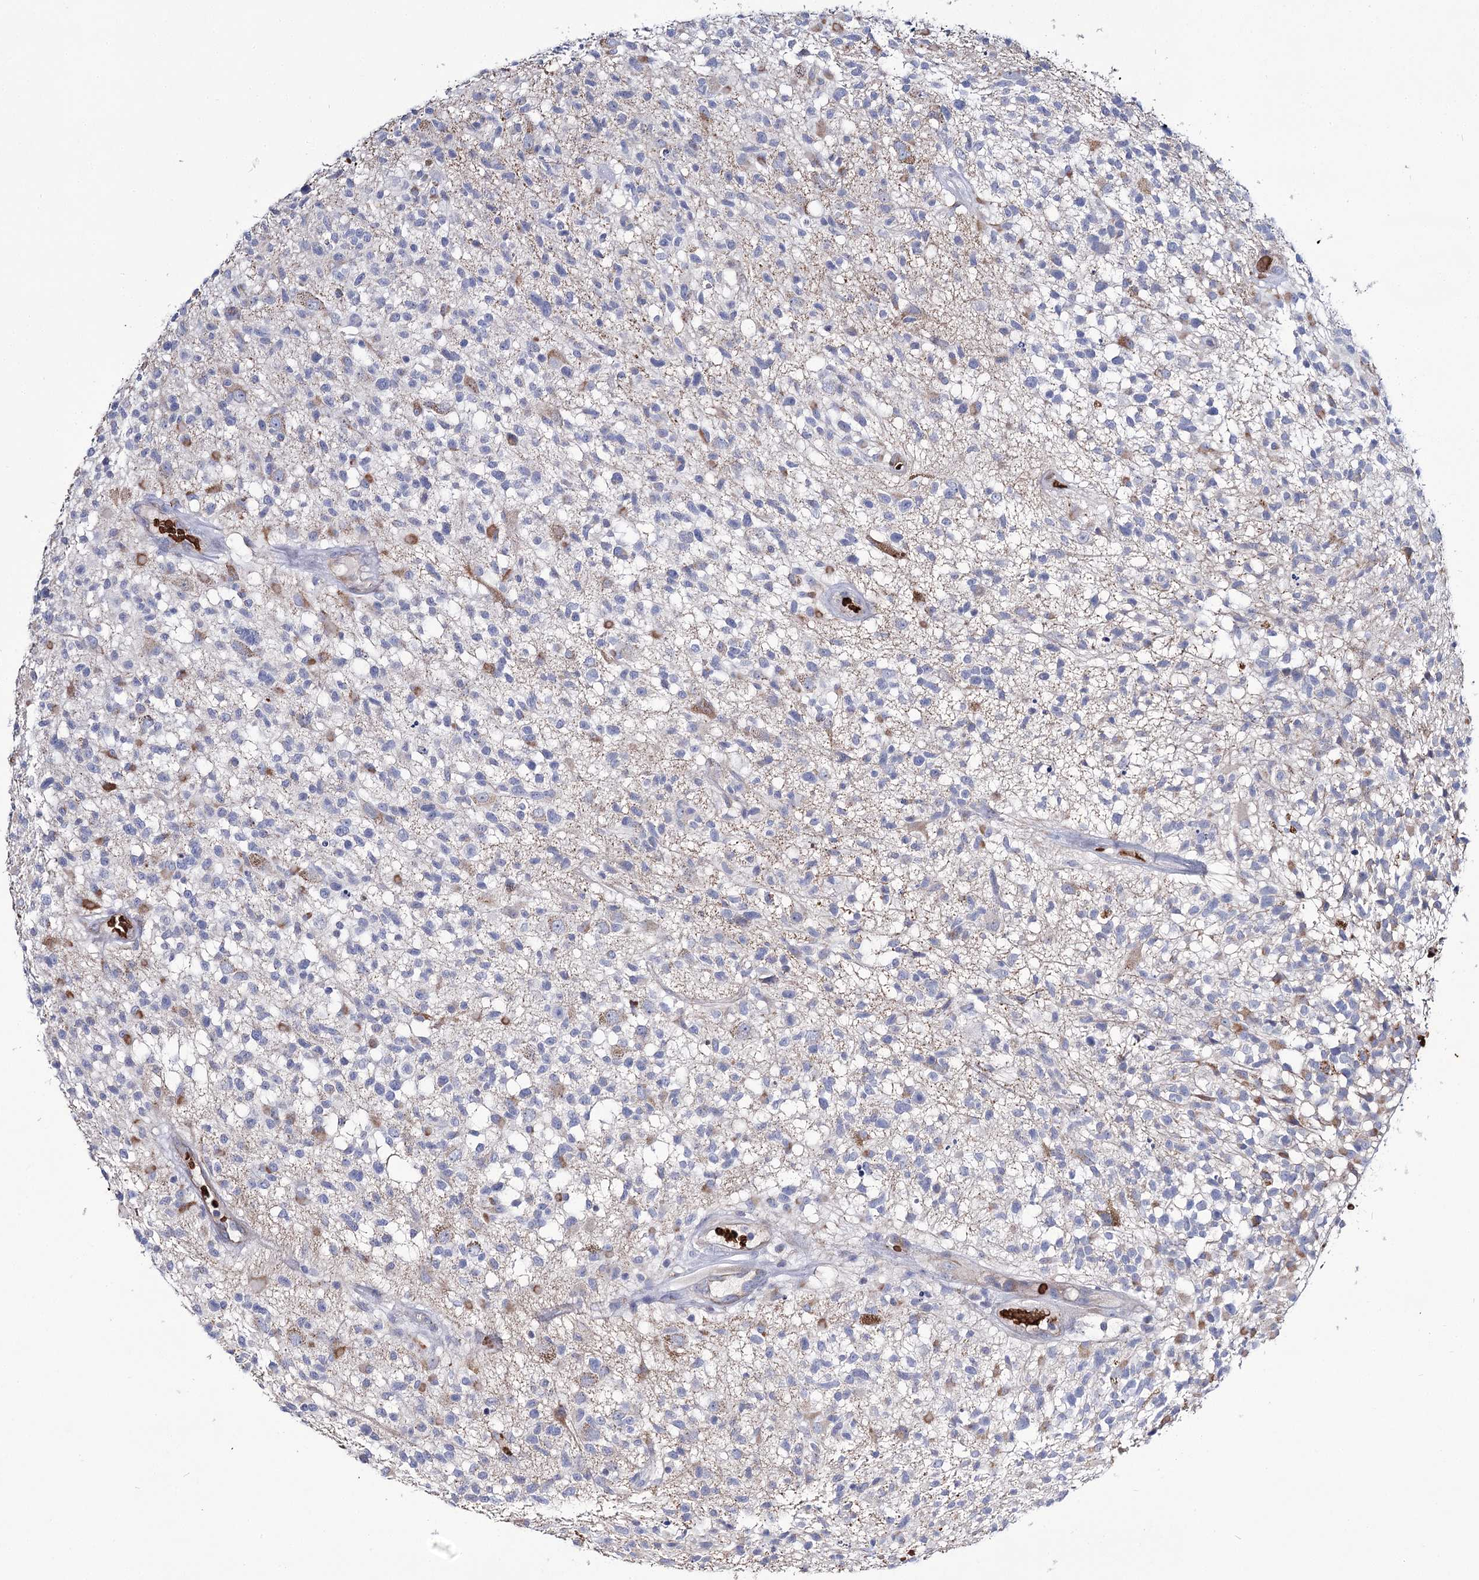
{"staining": {"intensity": "negative", "quantity": "none", "location": "none"}, "tissue": "glioma", "cell_type": "Tumor cells", "image_type": "cancer", "snomed": [{"axis": "morphology", "description": "Glioma, malignant, High grade"}, {"axis": "morphology", "description": "Glioblastoma, NOS"}, {"axis": "topography", "description": "Brain"}], "caption": "Tumor cells are negative for brown protein staining in glioblastoma.", "gene": "GBF1", "patient": {"sex": "male", "age": 60}}